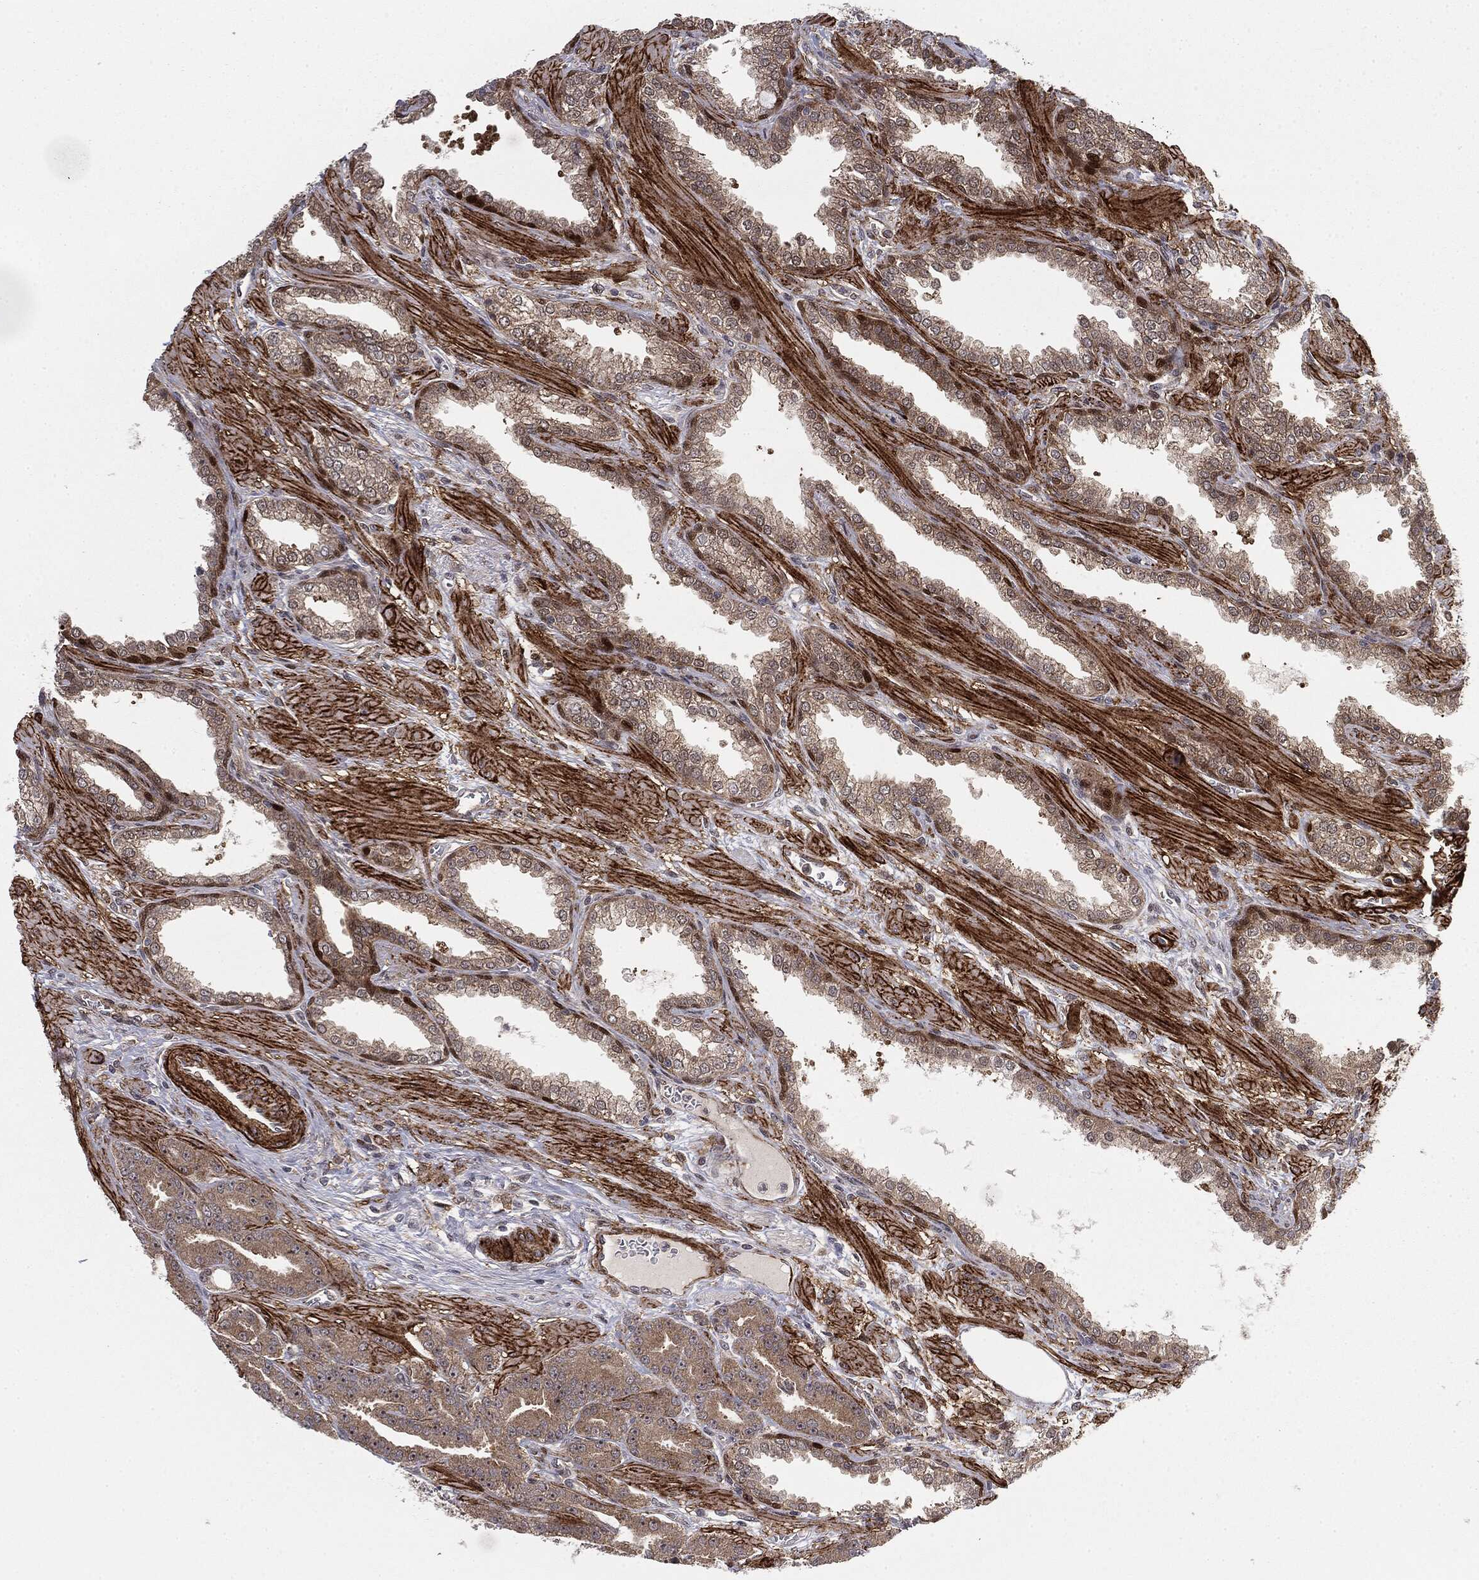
{"staining": {"intensity": "negative", "quantity": "none", "location": "none"}, "tissue": "prostate cancer", "cell_type": "Tumor cells", "image_type": "cancer", "snomed": [{"axis": "morphology", "description": "Adenocarcinoma, High grade"}, {"axis": "topography", "description": "Prostate"}], "caption": "DAB (3,3'-diaminobenzidine) immunohistochemical staining of human high-grade adenocarcinoma (prostate) exhibits no significant staining in tumor cells.", "gene": "PTEN", "patient": {"sex": "male", "age": 60}}